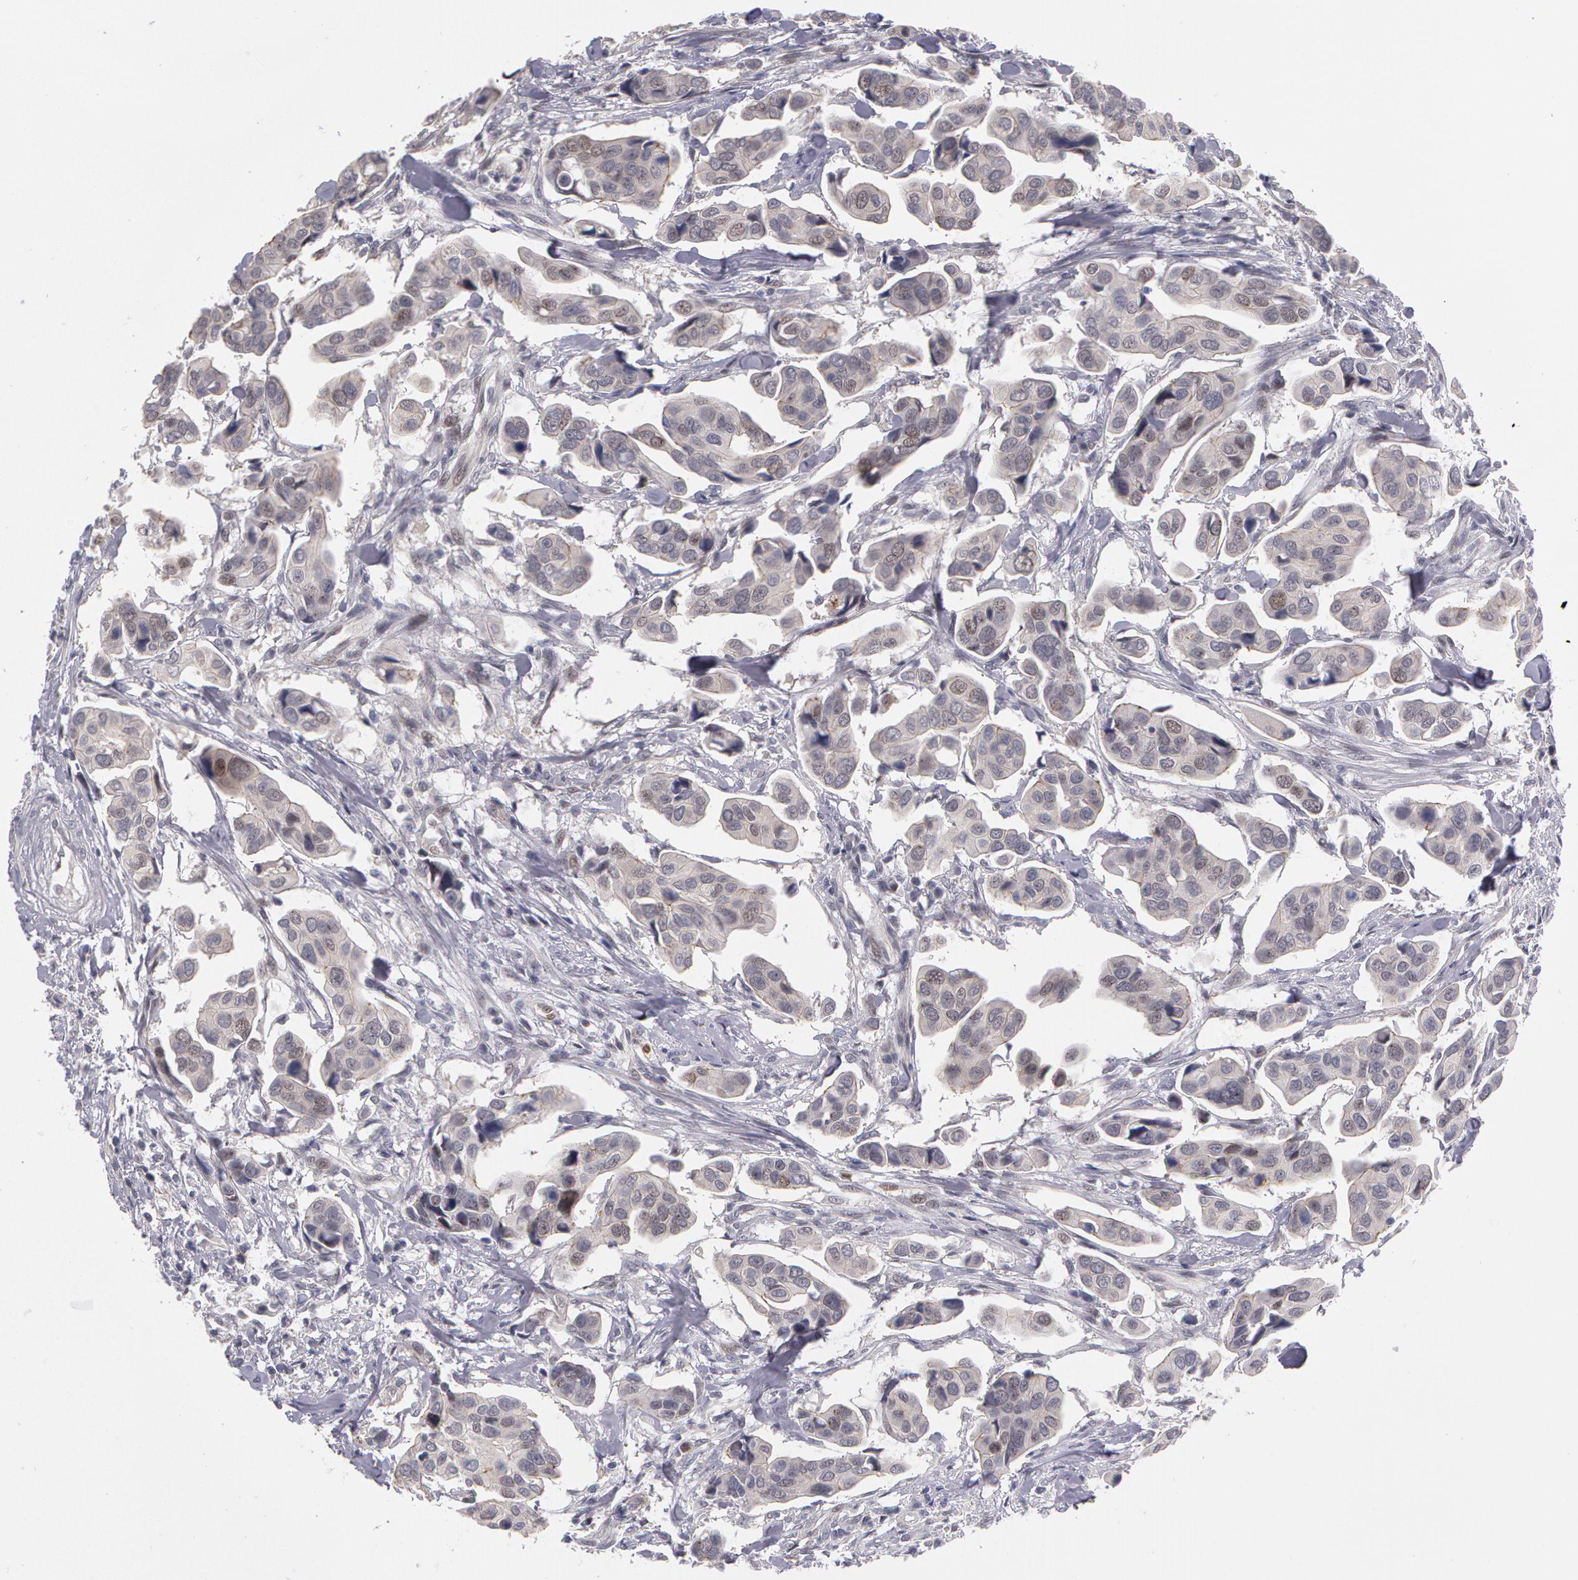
{"staining": {"intensity": "weak", "quantity": "<25%", "location": "nuclear"}, "tissue": "urothelial cancer", "cell_type": "Tumor cells", "image_type": "cancer", "snomed": [{"axis": "morphology", "description": "Adenocarcinoma, NOS"}, {"axis": "topography", "description": "Urinary bladder"}], "caption": "Immunohistochemical staining of human urothelial cancer shows no significant staining in tumor cells. (DAB IHC visualized using brightfield microscopy, high magnification).", "gene": "PRICKLE1", "patient": {"sex": "male", "age": 61}}